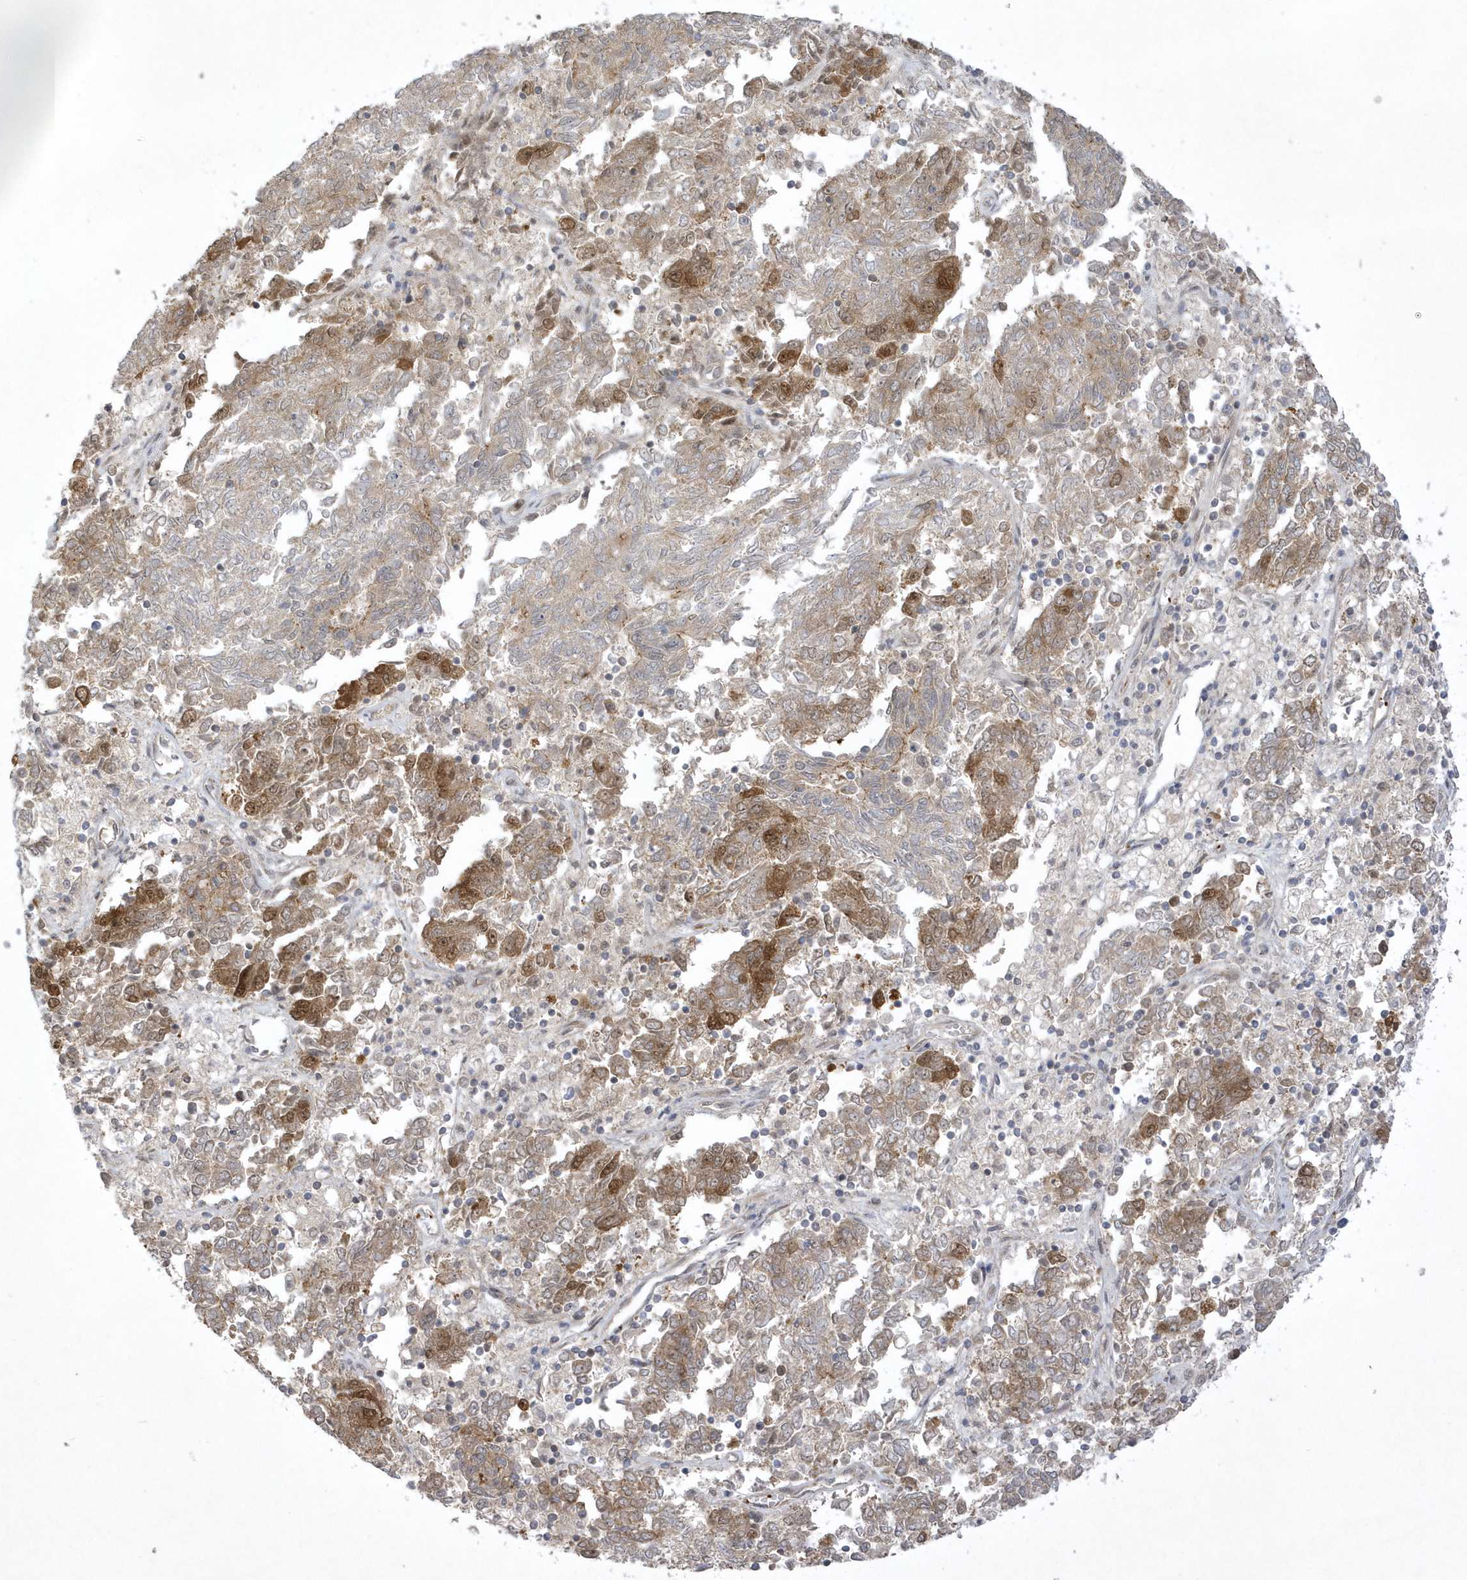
{"staining": {"intensity": "moderate", "quantity": "25%-75%", "location": "cytoplasmic/membranous,nuclear"}, "tissue": "endometrial cancer", "cell_type": "Tumor cells", "image_type": "cancer", "snomed": [{"axis": "morphology", "description": "Adenocarcinoma, NOS"}, {"axis": "topography", "description": "Endometrium"}], "caption": "High-magnification brightfield microscopy of endometrial cancer (adenocarcinoma) stained with DAB (3,3'-diaminobenzidine) (brown) and counterstained with hematoxylin (blue). tumor cells exhibit moderate cytoplasmic/membranous and nuclear staining is appreciated in about25%-75% of cells. (DAB IHC with brightfield microscopy, high magnification).", "gene": "NAF1", "patient": {"sex": "female", "age": 80}}